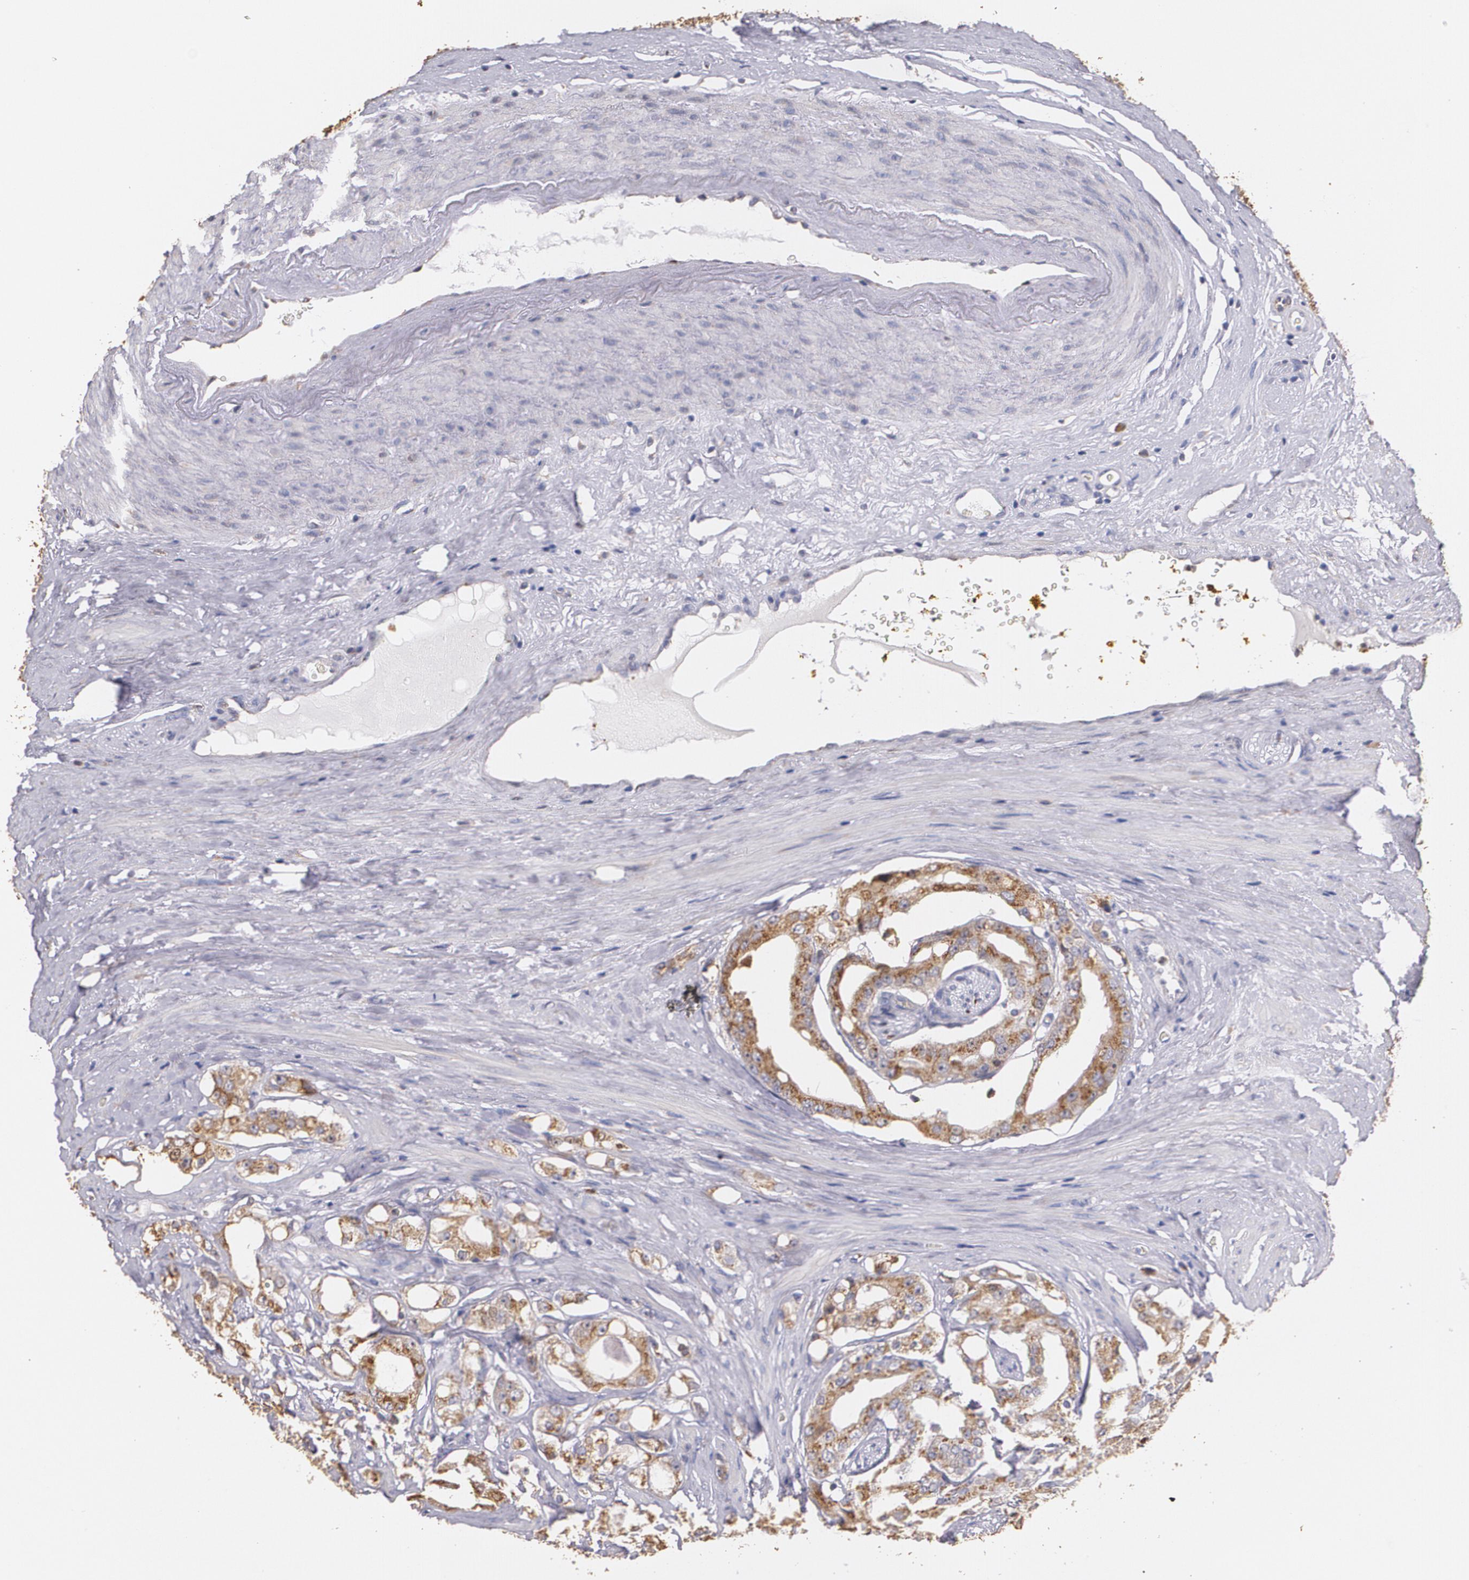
{"staining": {"intensity": "moderate", "quantity": ">75%", "location": "cytoplasmic/membranous"}, "tissue": "prostate cancer", "cell_type": "Tumor cells", "image_type": "cancer", "snomed": [{"axis": "morphology", "description": "Adenocarcinoma, High grade"}, {"axis": "topography", "description": "Prostate"}], "caption": "Immunohistochemistry (IHC) photomicrograph of neoplastic tissue: high-grade adenocarcinoma (prostate) stained using IHC displays medium levels of moderate protein expression localized specifically in the cytoplasmic/membranous of tumor cells, appearing as a cytoplasmic/membranous brown color.", "gene": "ATF3", "patient": {"sex": "male", "age": 68}}